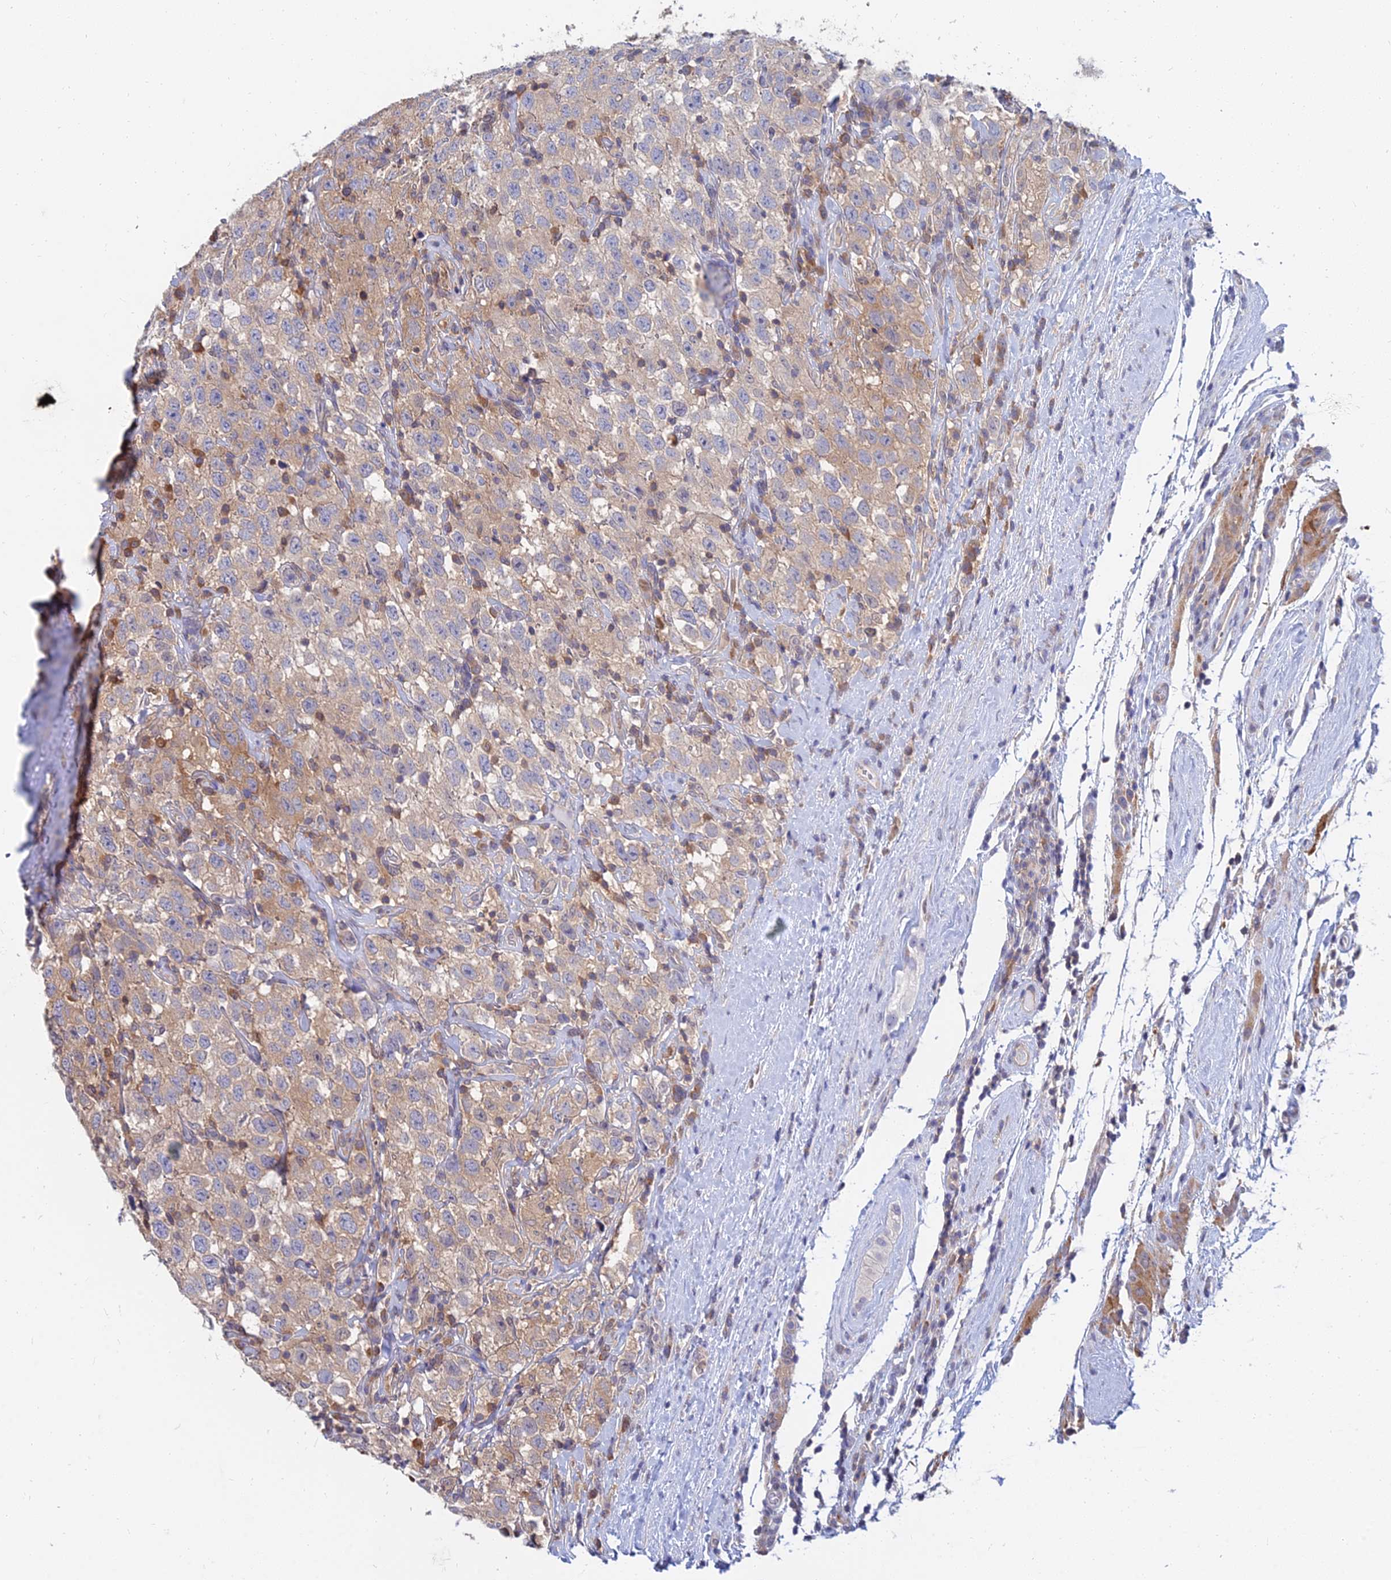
{"staining": {"intensity": "moderate", "quantity": "25%-75%", "location": "cytoplasmic/membranous"}, "tissue": "testis cancer", "cell_type": "Tumor cells", "image_type": "cancer", "snomed": [{"axis": "morphology", "description": "Seminoma, NOS"}, {"axis": "topography", "description": "Testis"}], "caption": "Moderate cytoplasmic/membranous positivity is identified in approximately 25%-75% of tumor cells in seminoma (testis).", "gene": "B3GALT4", "patient": {"sex": "male", "age": 41}}